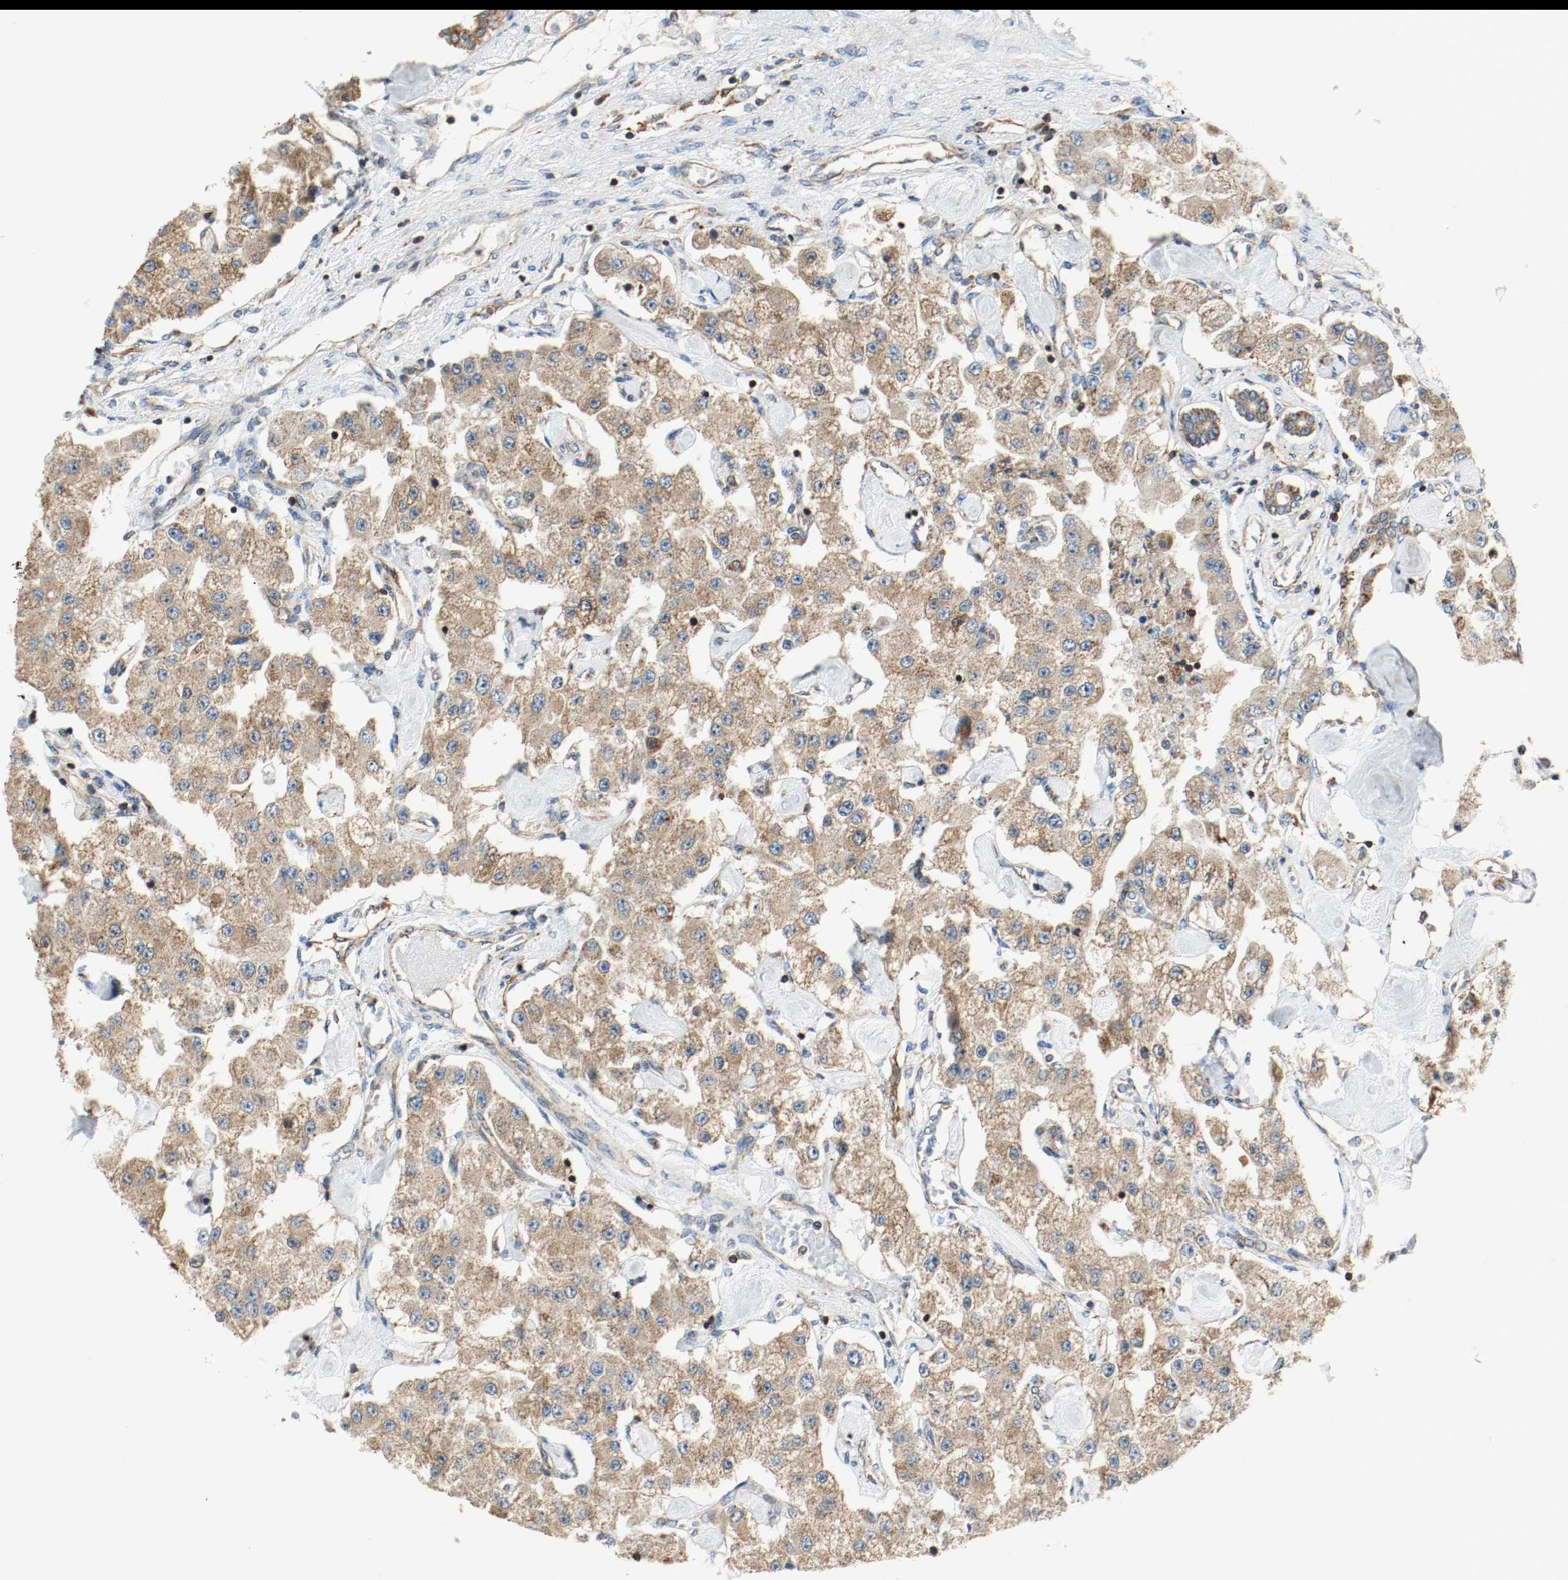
{"staining": {"intensity": "moderate", "quantity": ">75%", "location": "cytoplasmic/membranous"}, "tissue": "carcinoid", "cell_type": "Tumor cells", "image_type": "cancer", "snomed": [{"axis": "morphology", "description": "Carcinoid, malignant, NOS"}, {"axis": "topography", "description": "Pancreas"}], "caption": "Malignant carcinoid tissue displays moderate cytoplasmic/membranous staining in about >75% of tumor cells, visualized by immunohistochemistry.", "gene": "PLCG1", "patient": {"sex": "male", "age": 41}}